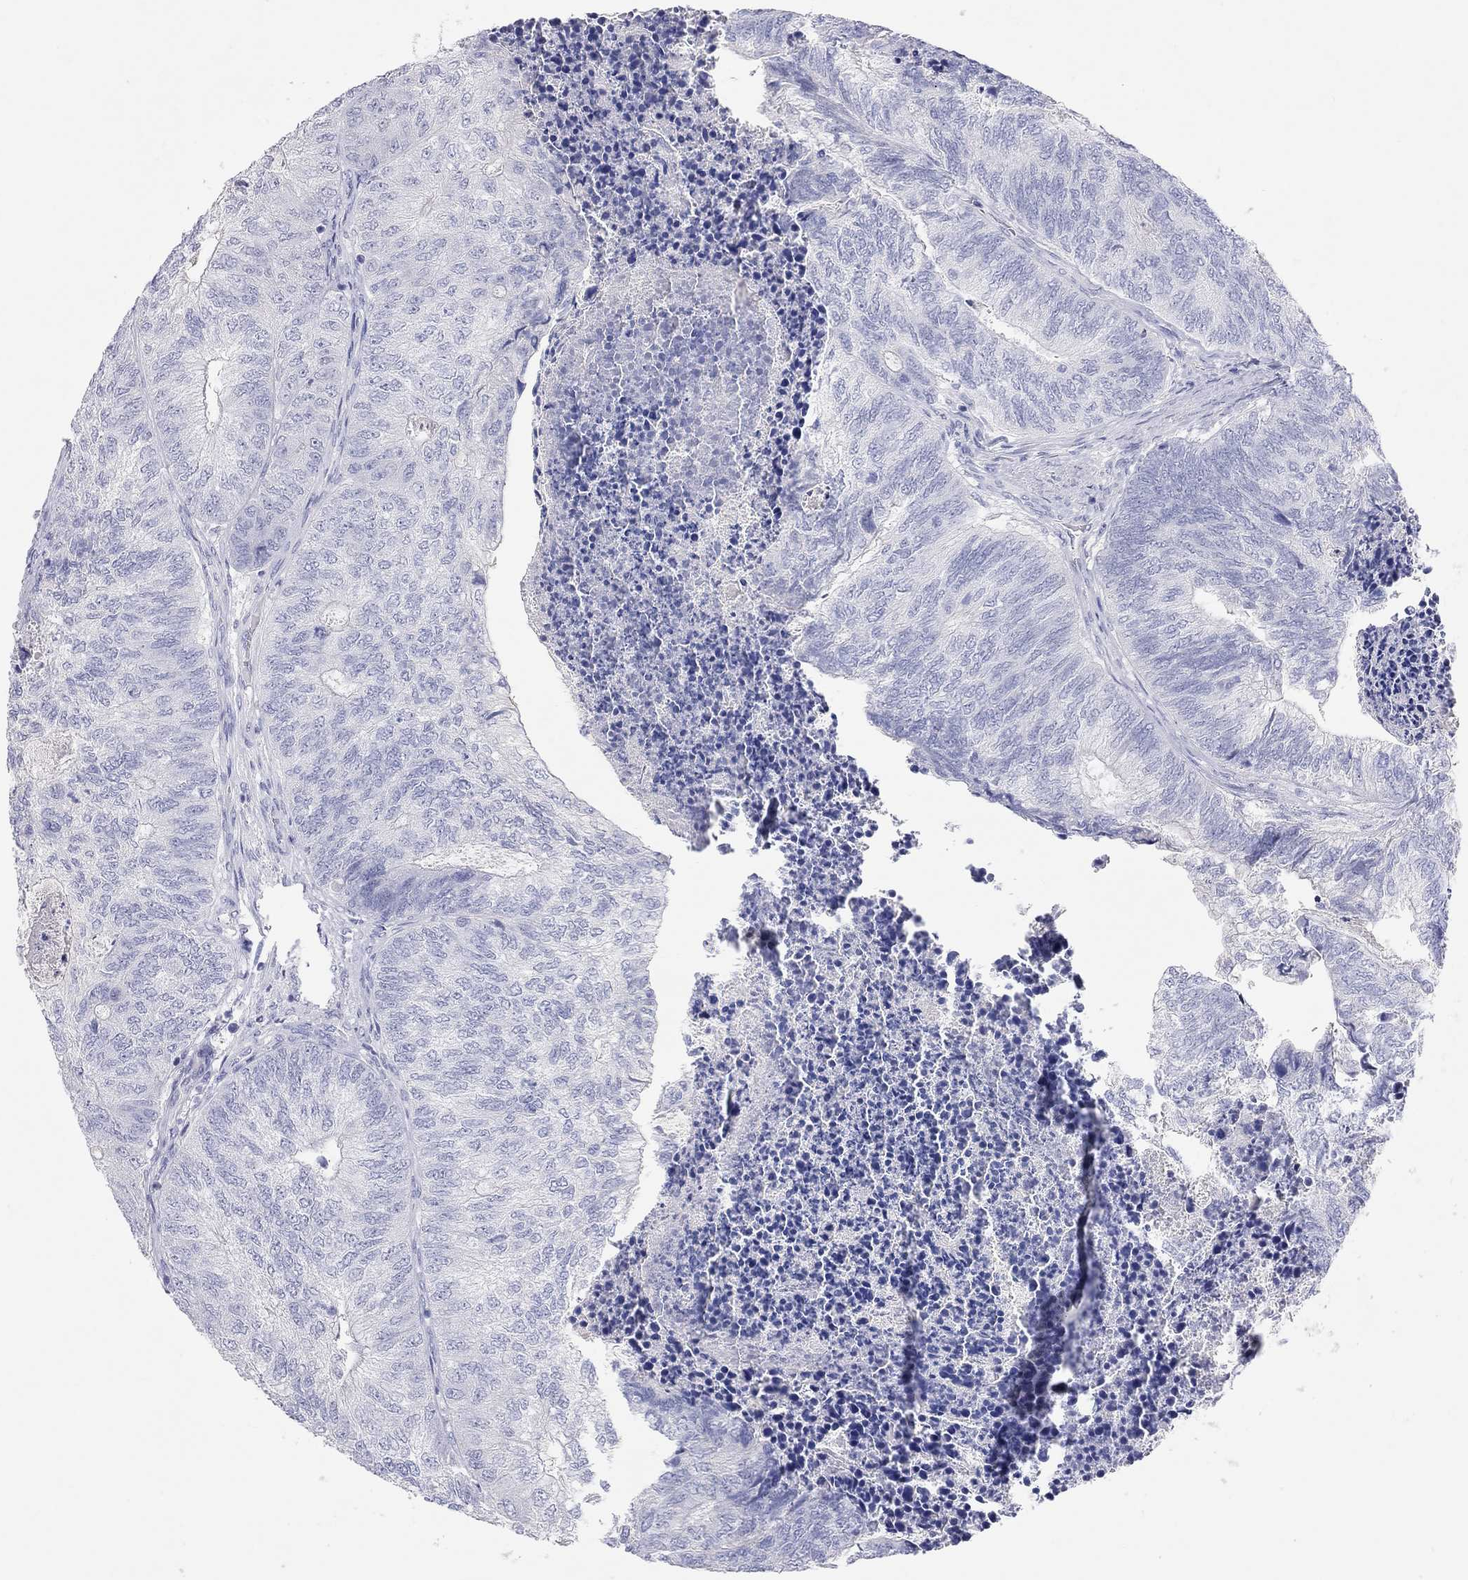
{"staining": {"intensity": "negative", "quantity": "none", "location": "none"}, "tissue": "colorectal cancer", "cell_type": "Tumor cells", "image_type": "cancer", "snomed": [{"axis": "morphology", "description": "Adenocarcinoma, NOS"}, {"axis": "topography", "description": "Colon"}], "caption": "Immunohistochemical staining of colorectal cancer (adenocarcinoma) exhibits no significant staining in tumor cells.", "gene": "PCDHGC5", "patient": {"sex": "female", "age": 67}}